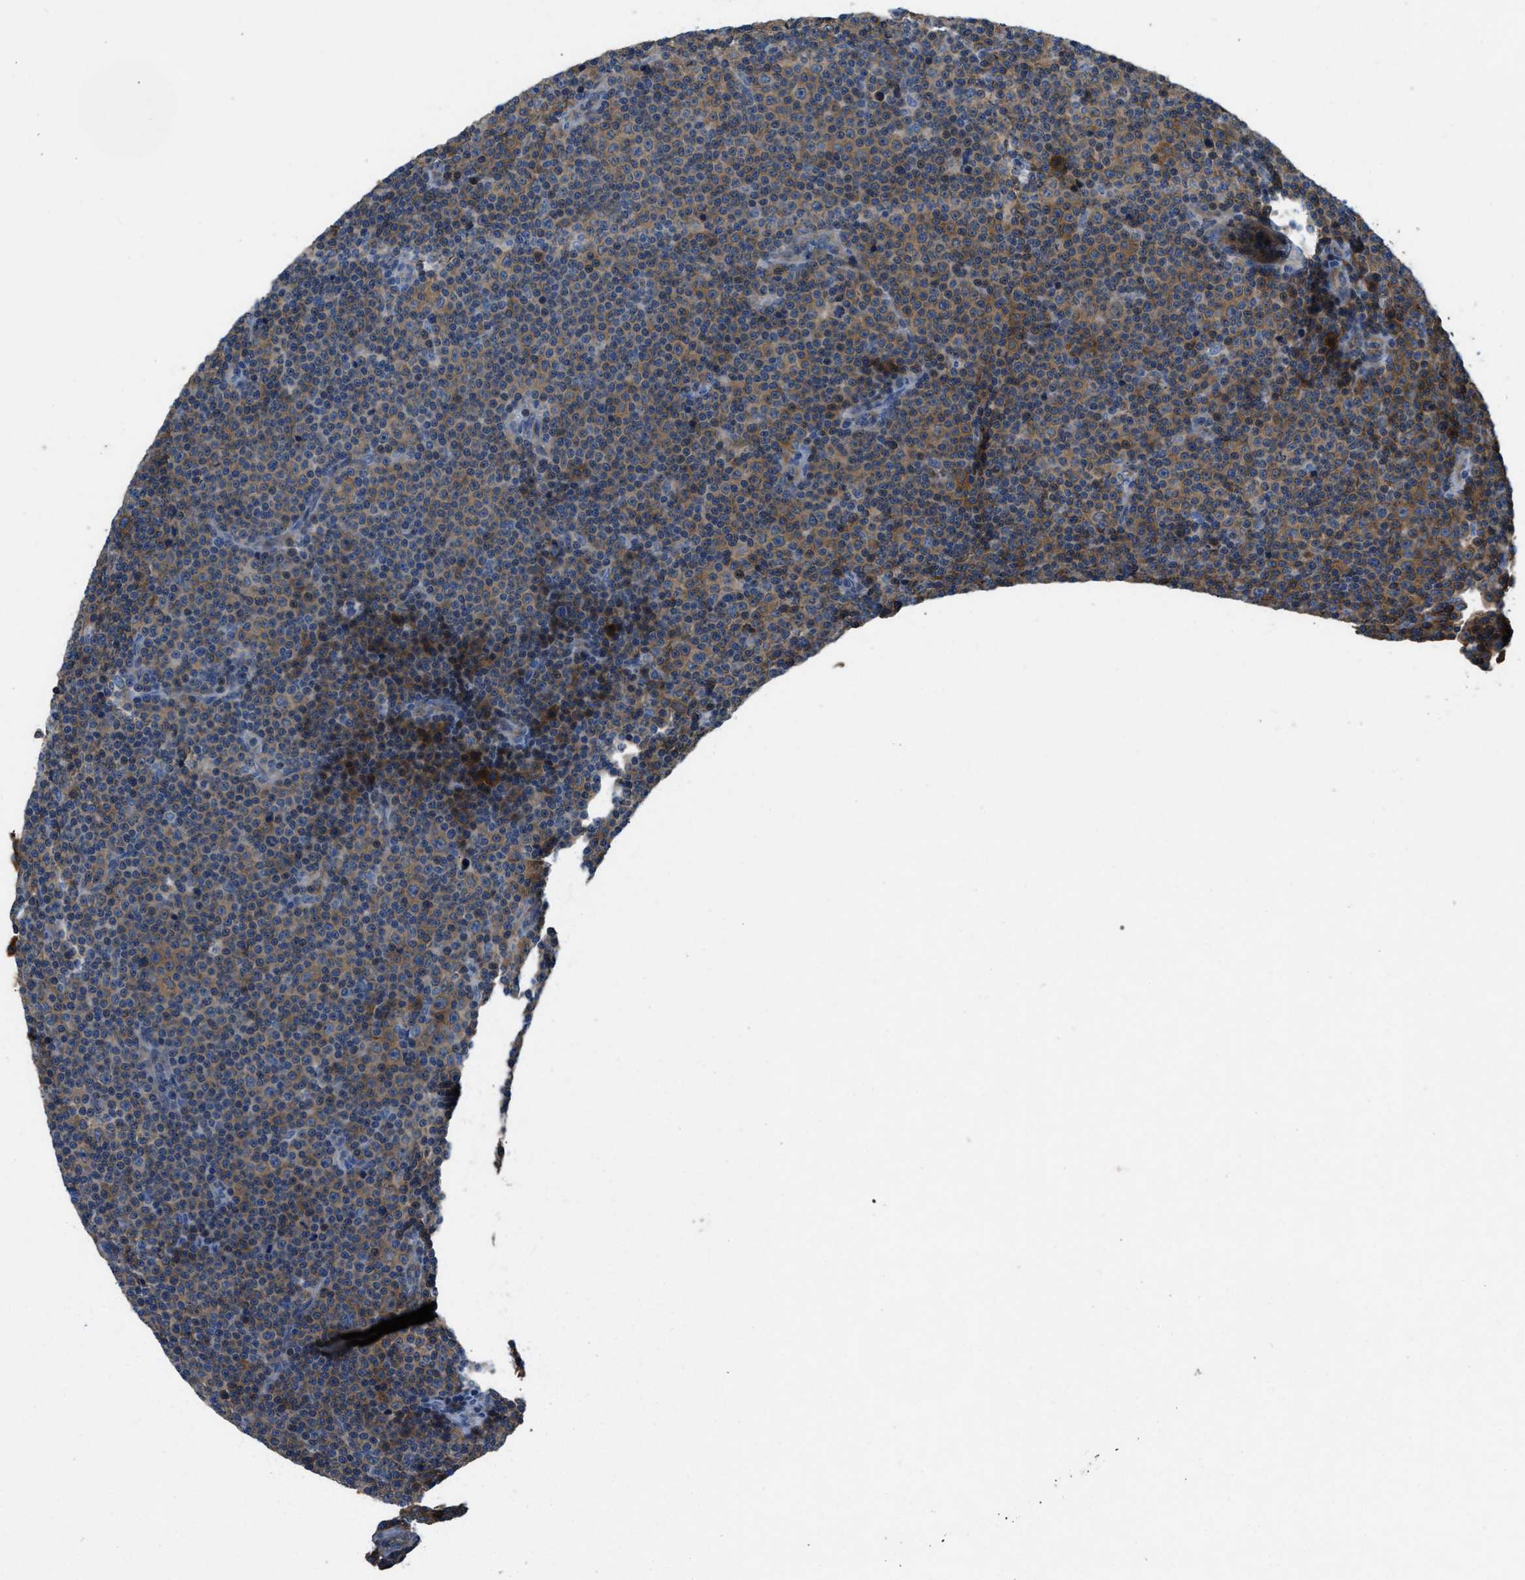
{"staining": {"intensity": "weak", "quantity": "25%-75%", "location": "cytoplasmic/membranous"}, "tissue": "lymphoma", "cell_type": "Tumor cells", "image_type": "cancer", "snomed": [{"axis": "morphology", "description": "Malignant lymphoma, non-Hodgkin's type, Low grade"}, {"axis": "topography", "description": "Lymph node"}], "caption": "Approximately 25%-75% of tumor cells in human malignant lymphoma, non-Hodgkin's type (low-grade) demonstrate weak cytoplasmic/membranous protein expression as visualized by brown immunohistochemical staining.", "gene": "PFKP", "patient": {"sex": "female", "age": 67}}